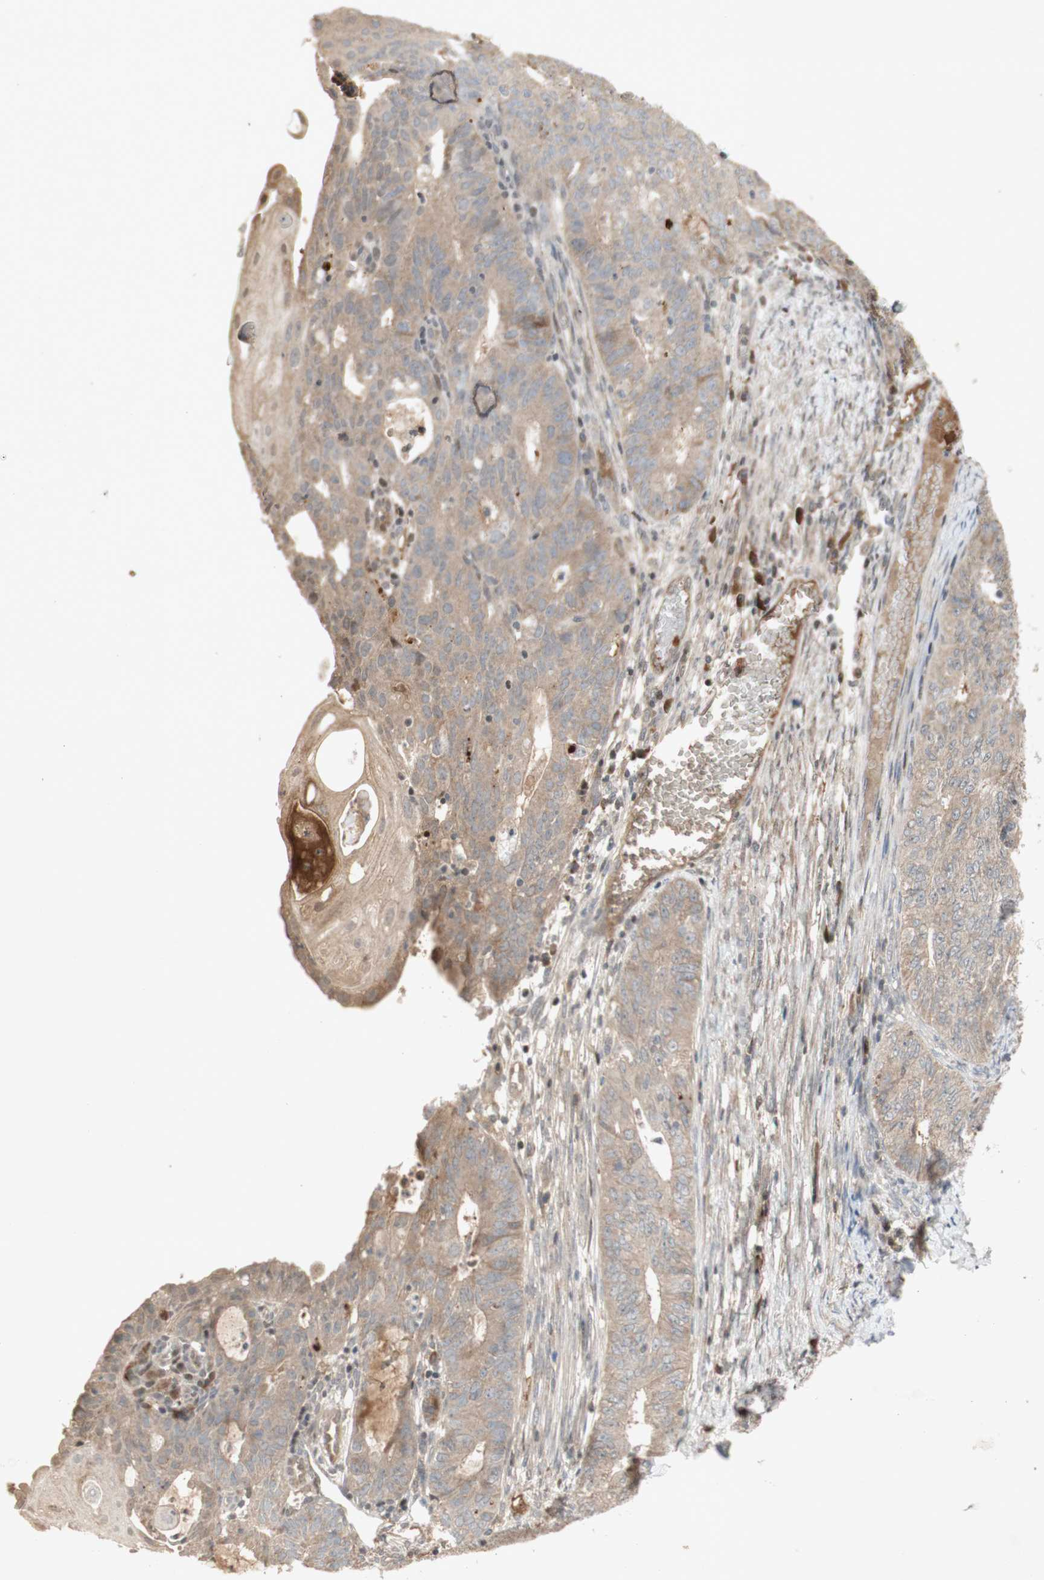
{"staining": {"intensity": "weak", "quantity": "25%-75%", "location": "cytoplasmic/membranous"}, "tissue": "endometrial cancer", "cell_type": "Tumor cells", "image_type": "cancer", "snomed": [{"axis": "morphology", "description": "Adenocarcinoma, NOS"}, {"axis": "topography", "description": "Endometrium"}], "caption": "The immunohistochemical stain highlights weak cytoplasmic/membranous expression in tumor cells of endometrial cancer (adenocarcinoma) tissue.", "gene": "NRG4", "patient": {"sex": "female", "age": 32}}